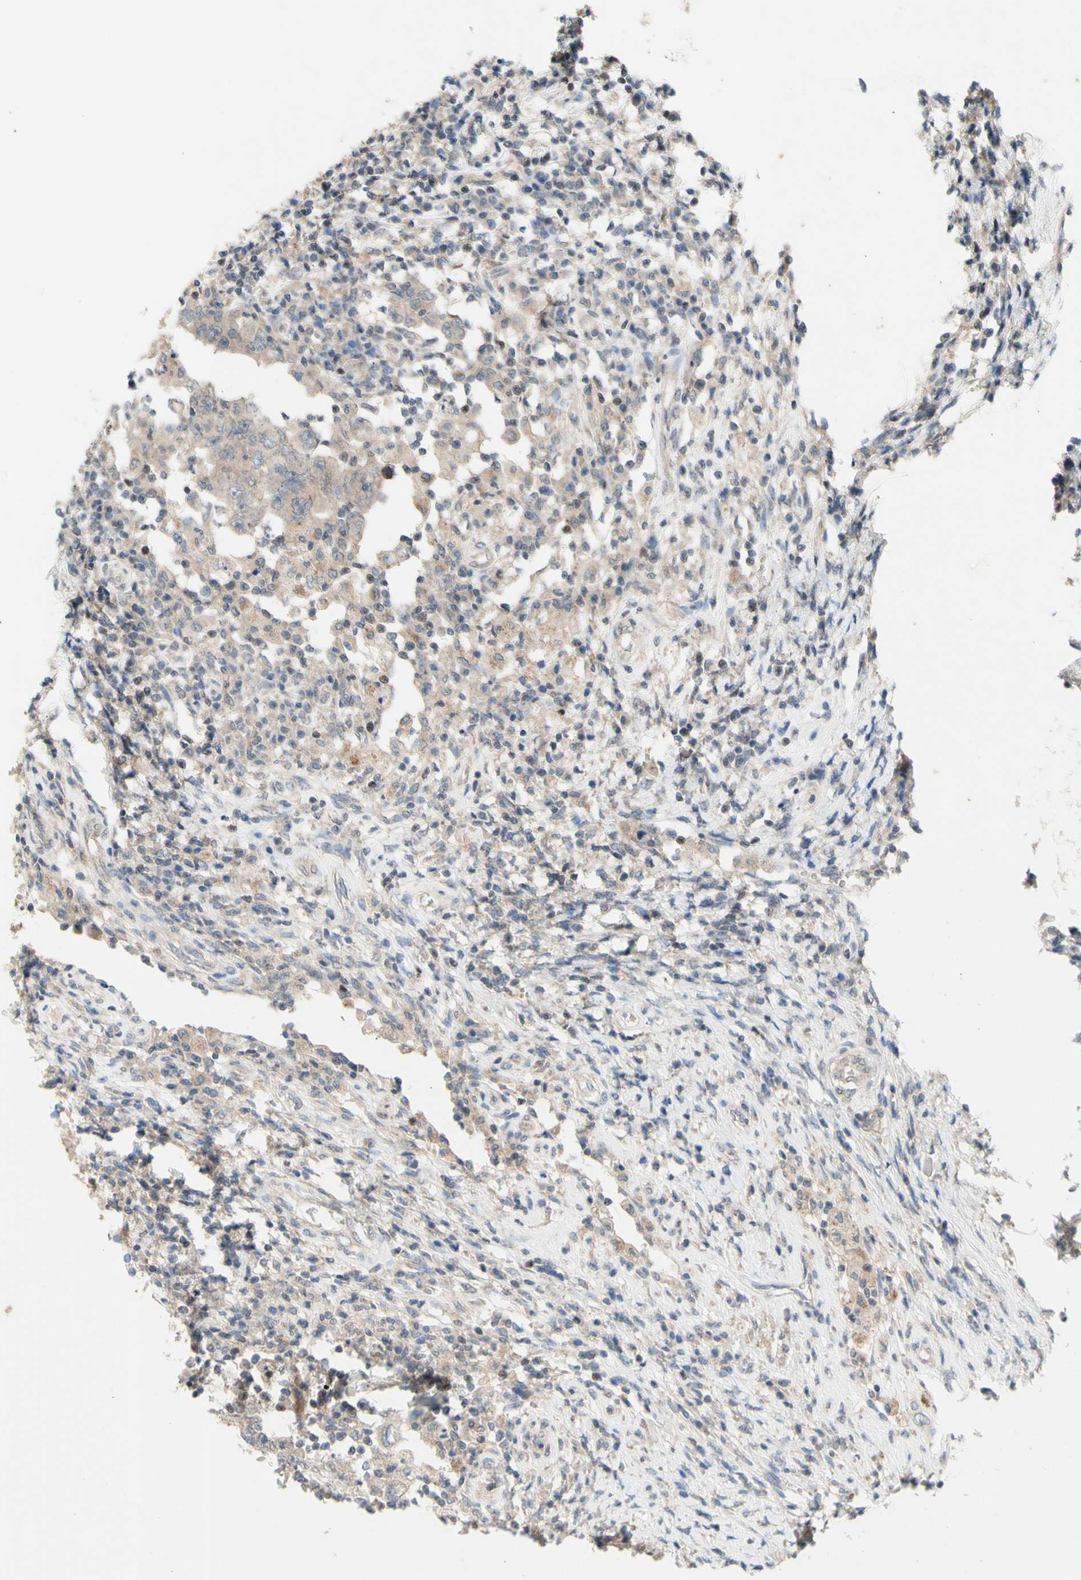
{"staining": {"intensity": "weak", "quantity": ">75%", "location": "cytoplasmic/membranous"}, "tissue": "testis cancer", "cell_type": "Tumor cells", "image_type": "cancer", "snomed": [{"axis": "morphology", "description": "Carcinoma, Embryonal, NOS"}, {"axis": "topography", "description": "Testis"}], "caption": "A micrograph of testis cancer (embryonal carcinoma) stained for a protein reveals weak cytoplasmic/membranous brown staining in tumor cells.", "gene": "NLRP1", "patient": {"sex": "male", "age": 26}}